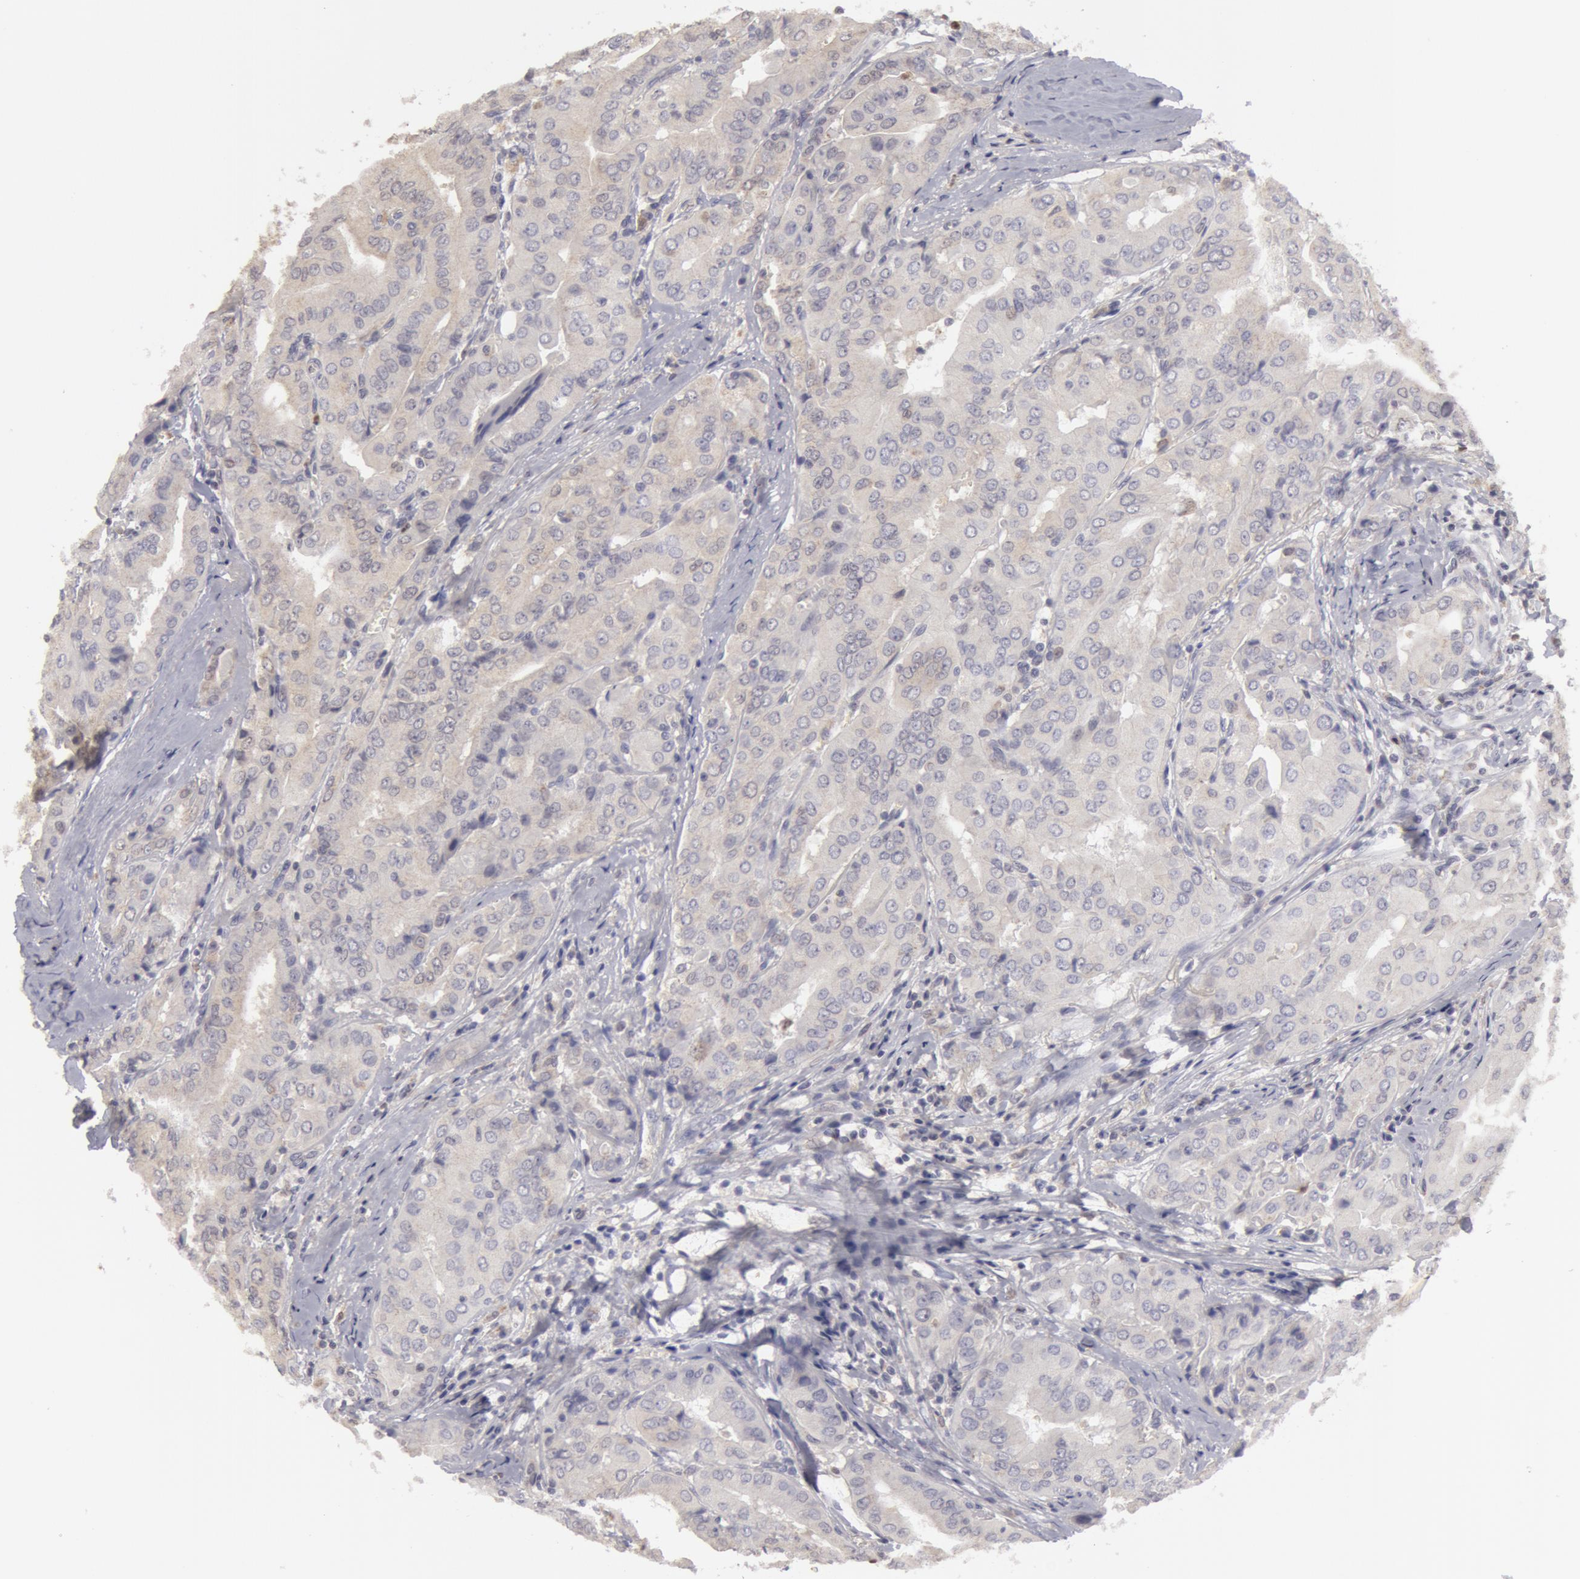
{"staining": {"intensity": "weak", "quantity": "25%-75%", "location": "cytoplasmic/membranous"}, "tissue": "thyroid cancer", "cell_type": "Tumor cells", "image_type": "cancer", "snomed": [{"axis": "morphology", "description": "Papillary adenocarcinoma, NOS"}, {"axis": "topography", "description": "Thyroid gland"}], "caption": "Protein analysis of thyroid cancer (papillary adenocarcinoma) tissue demonstrates weak cytoplasmic/membranous positivity in approximately 25%-75% of tumor cells.", "gene": "CAT", "patient": {"sex": "female", "age": 71}}